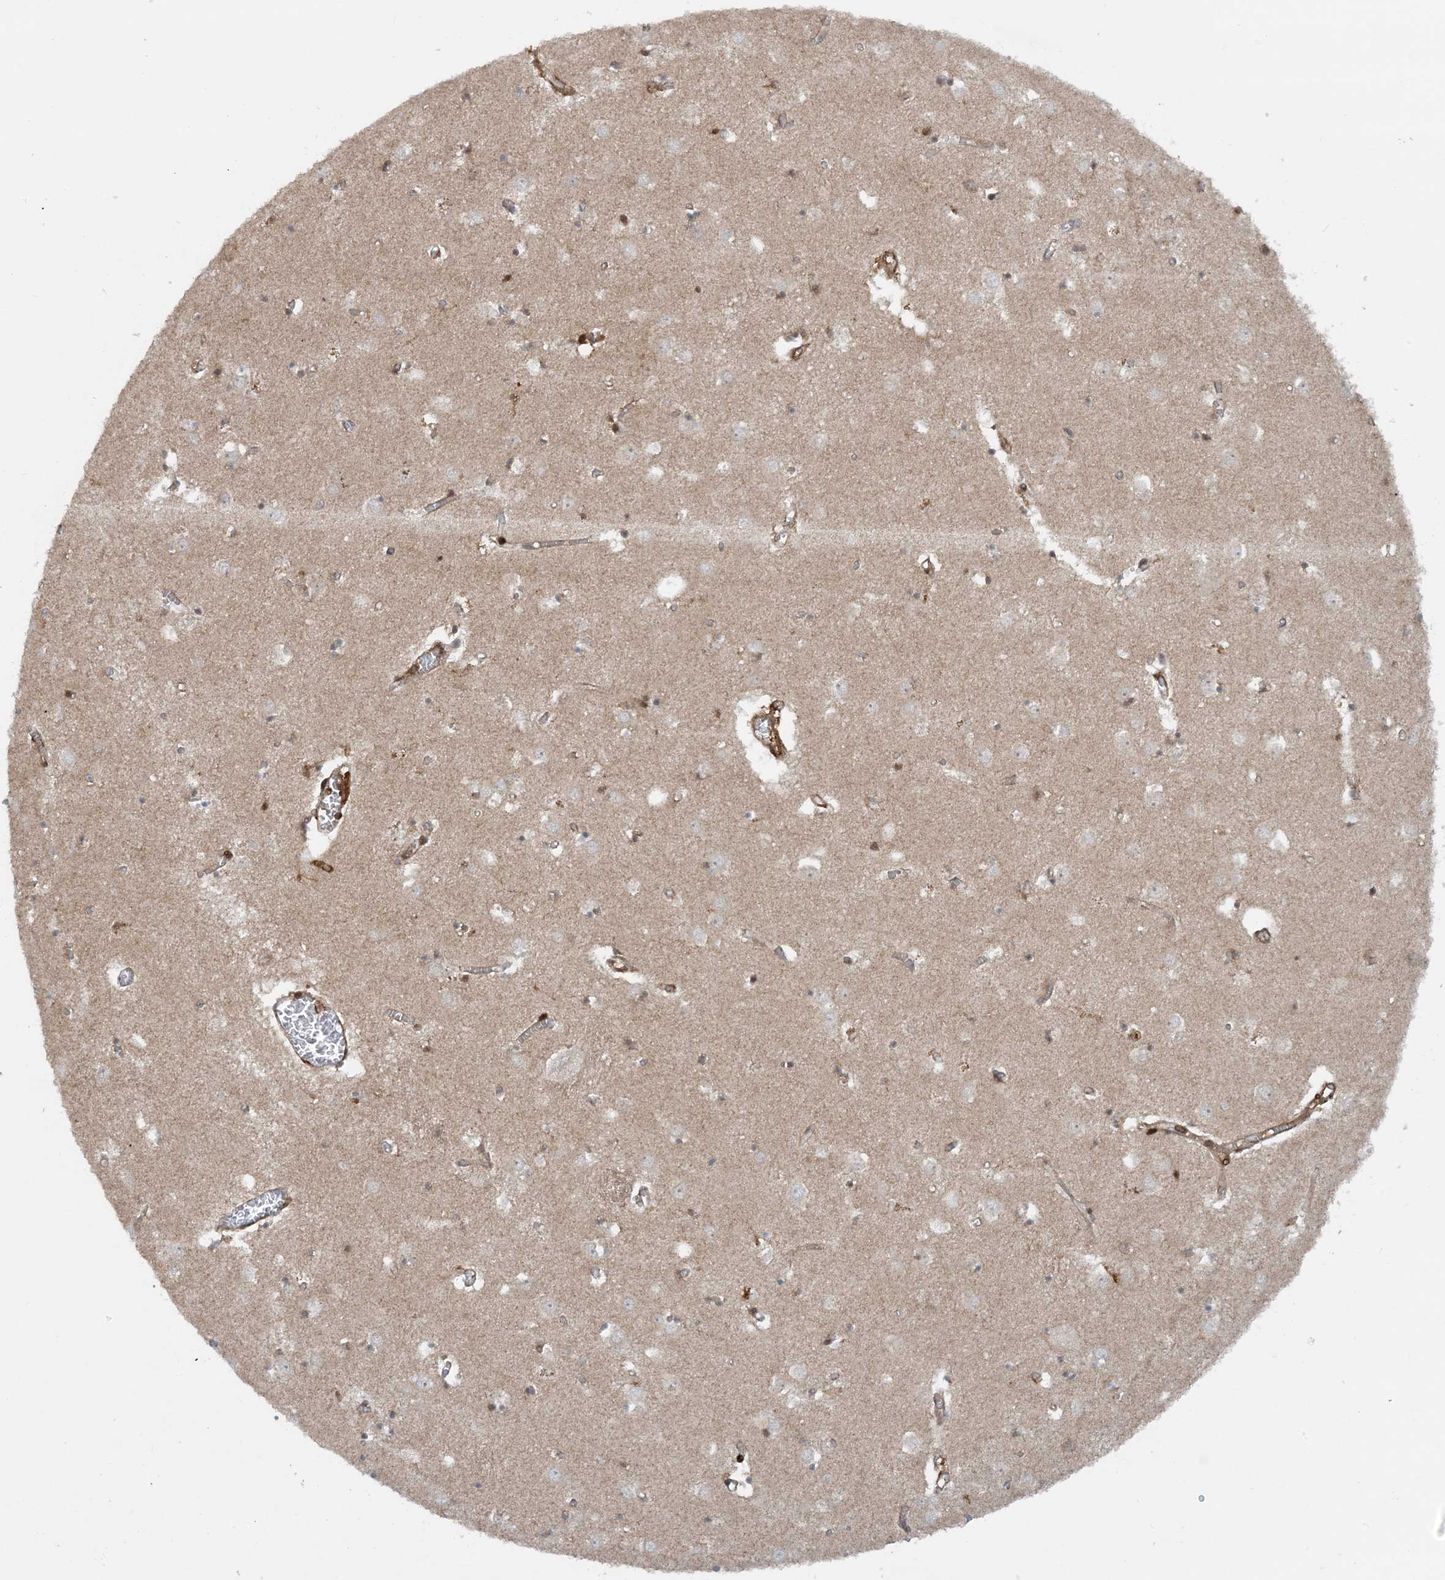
{"staining": {"intensity": "weak", "quantity": "<25%", "location": "cytoplasmic/membranous"}, "tissue": "caudate", "cell_type": "Glial cells", "image_type": "normal", "snomed": [{"axis": "morphology", "description": "Normal tissue, NOS"}, {"axis": "topography", "description": "Lateral ventricle wall"}], "caption": "Histopathology image shows no protein staining in glial cells of unremarkable caudate.", "gene": "STAM2", "patient": {"sex": "male", "age": 70}}